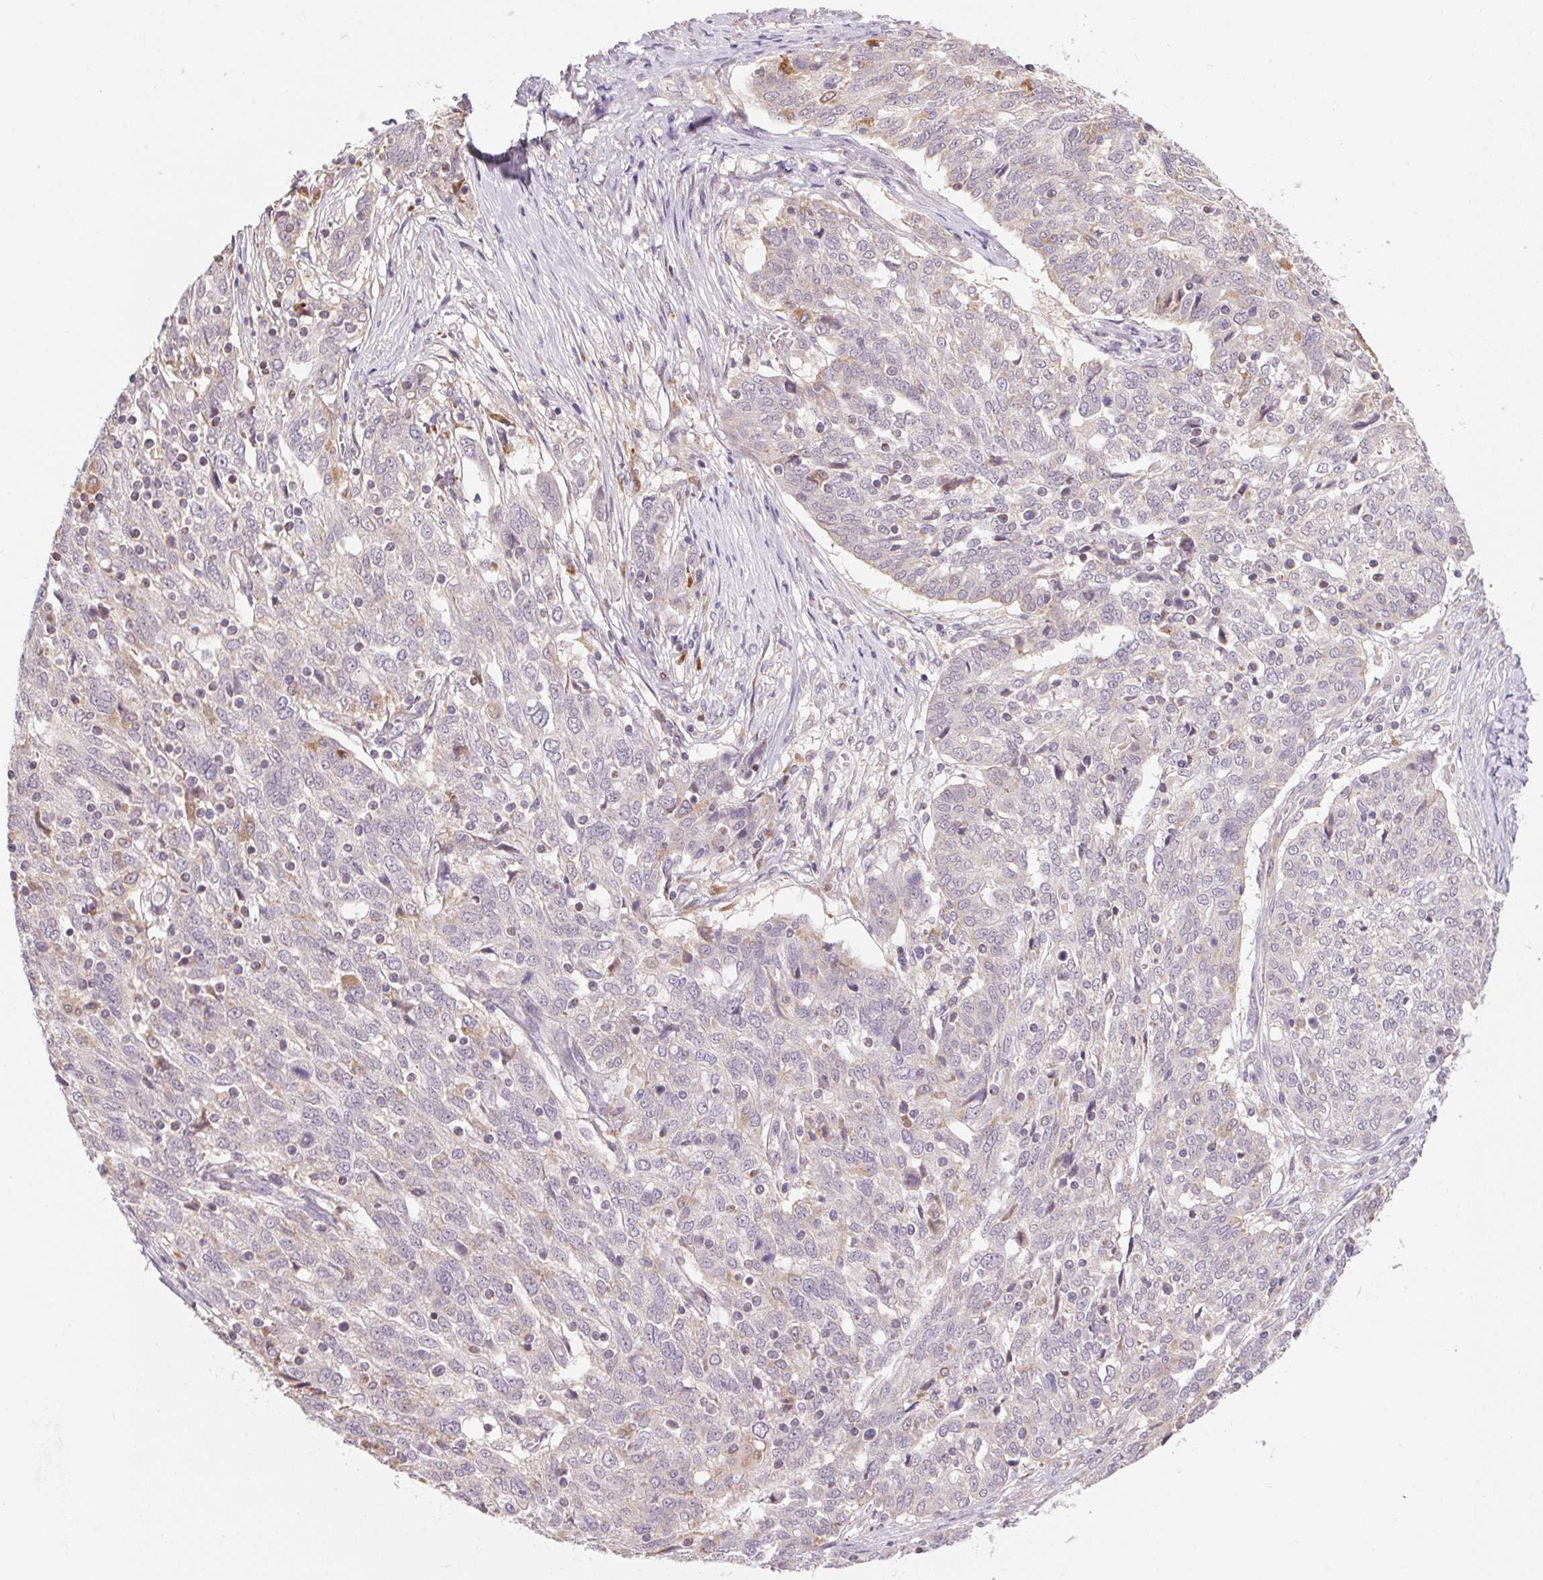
{"staining": {"intensity": "negative", "quantity": "none", "location": "none"}, "tissue": "ovarian cancer", "cell_type": "Tumor cells", "image_type": "cancer", "snomed": [{"axis": "morphology", "description": "Cystadenocarcinoma, serous, NOS"}, {"axis": "topography", "description": "Ovary"}], "caption": "Tumor cells are negative for brown protein staining in serous cystadenocarcinoma (ovarian).", "gene": "ADH5", "patient": {"sex": "female", "age": 67}}